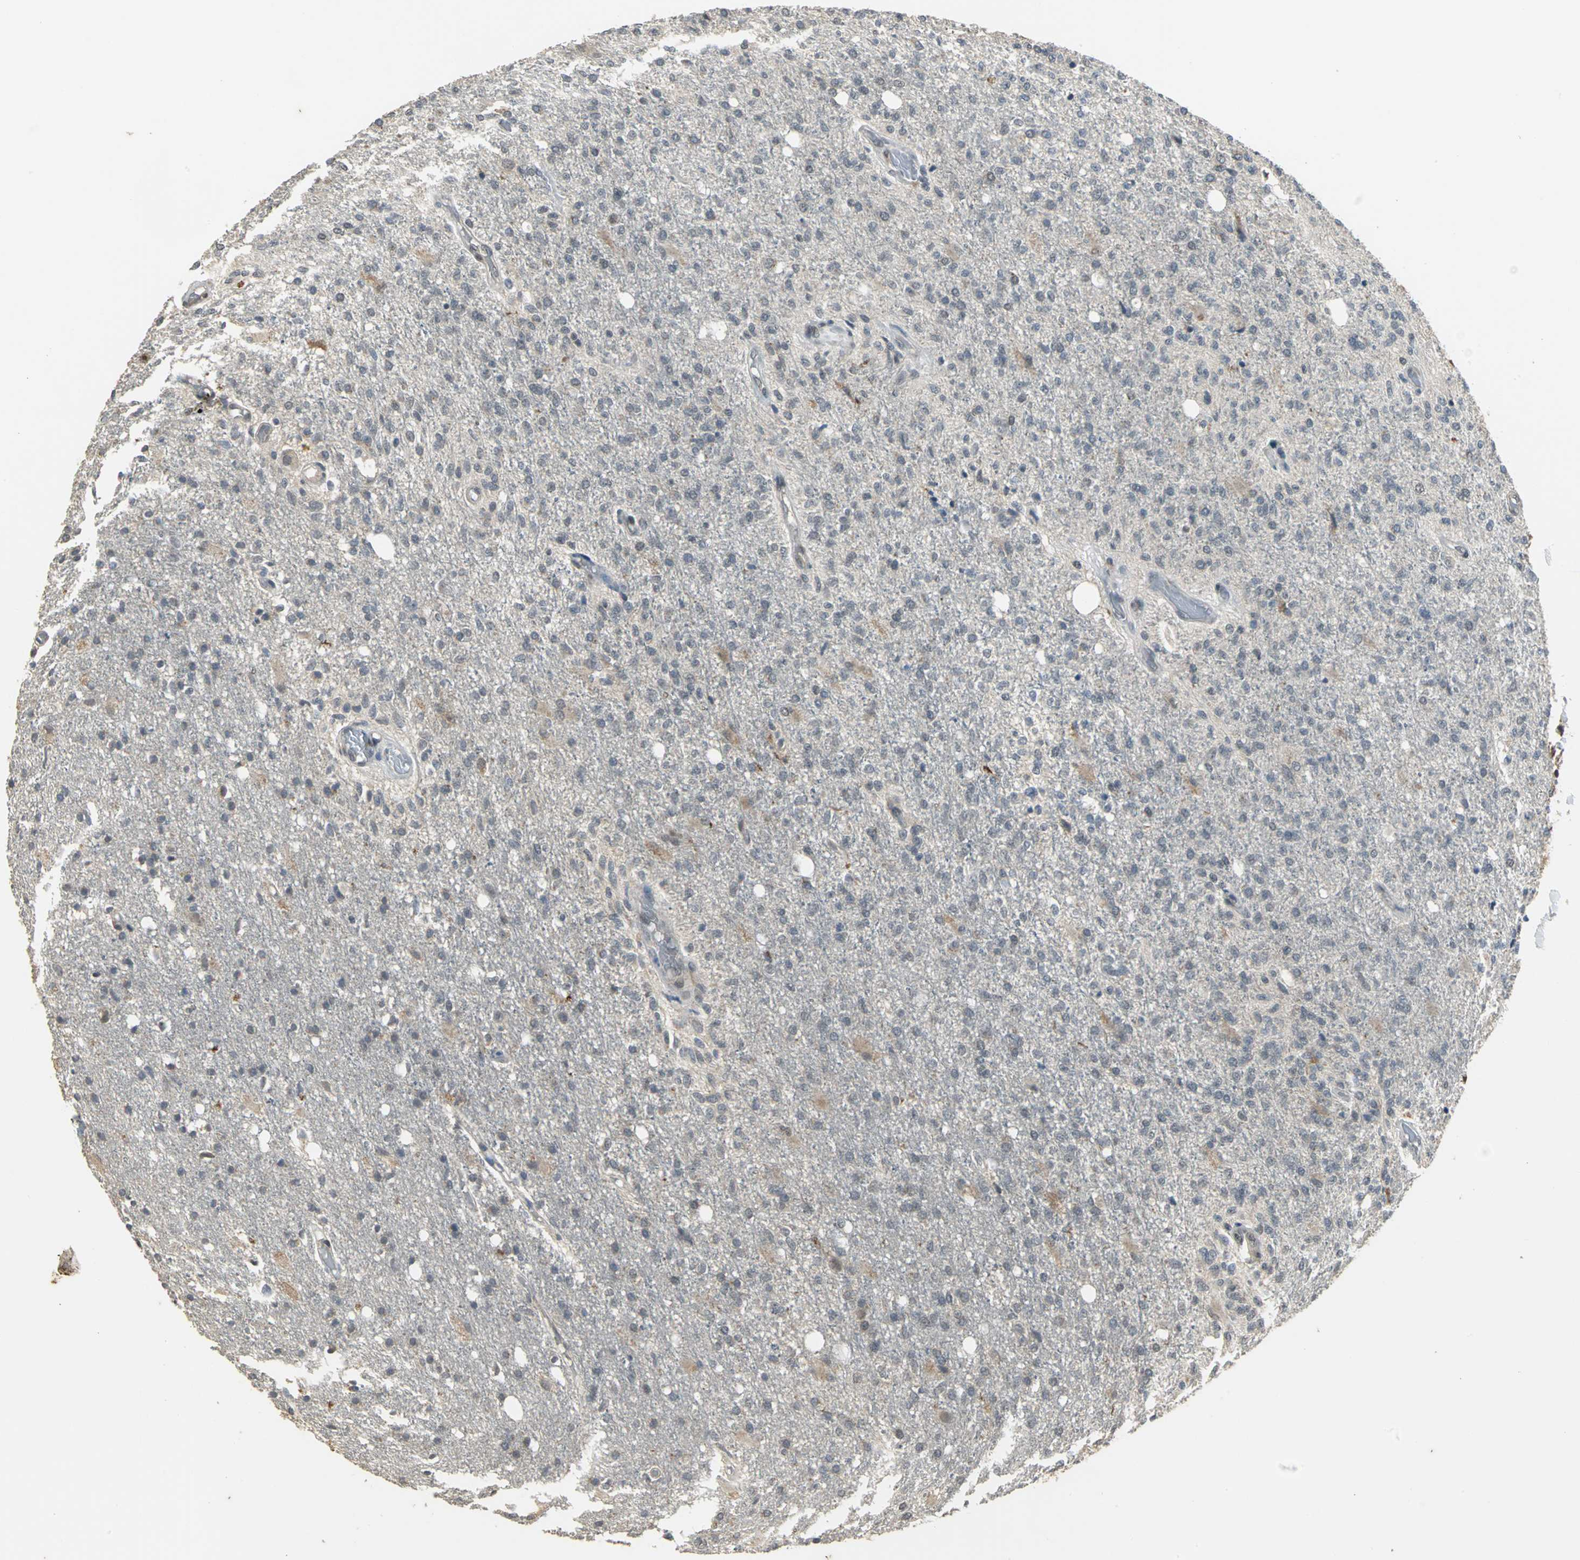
{"staining": {"intensity": "negative", "quantity": "none", "location": "none"}, "tissue": "glioma", "cell_type": "Tumor cells", "image_type": "cancer", "snomed": [{"axis": "morphology", "description": "Normal tissue, NOS"}, {"axis": "morphology", "description": "Glioma, malignant, High grade"}, {"axis": "topography", "description": "Cerebral cortex"}], "caption": "High power microscopy micrograph of an immunohistochemistry histopathology image of malignant glioma (high-grade), revealing no significant staining in tumor cells. (DAB (3,3'-diaminobenzidine) IHC visualized using brightfield microscopy, high magnification).", "gene": "NOTCH3", "patient": {"sex": "male", "age": 77}}